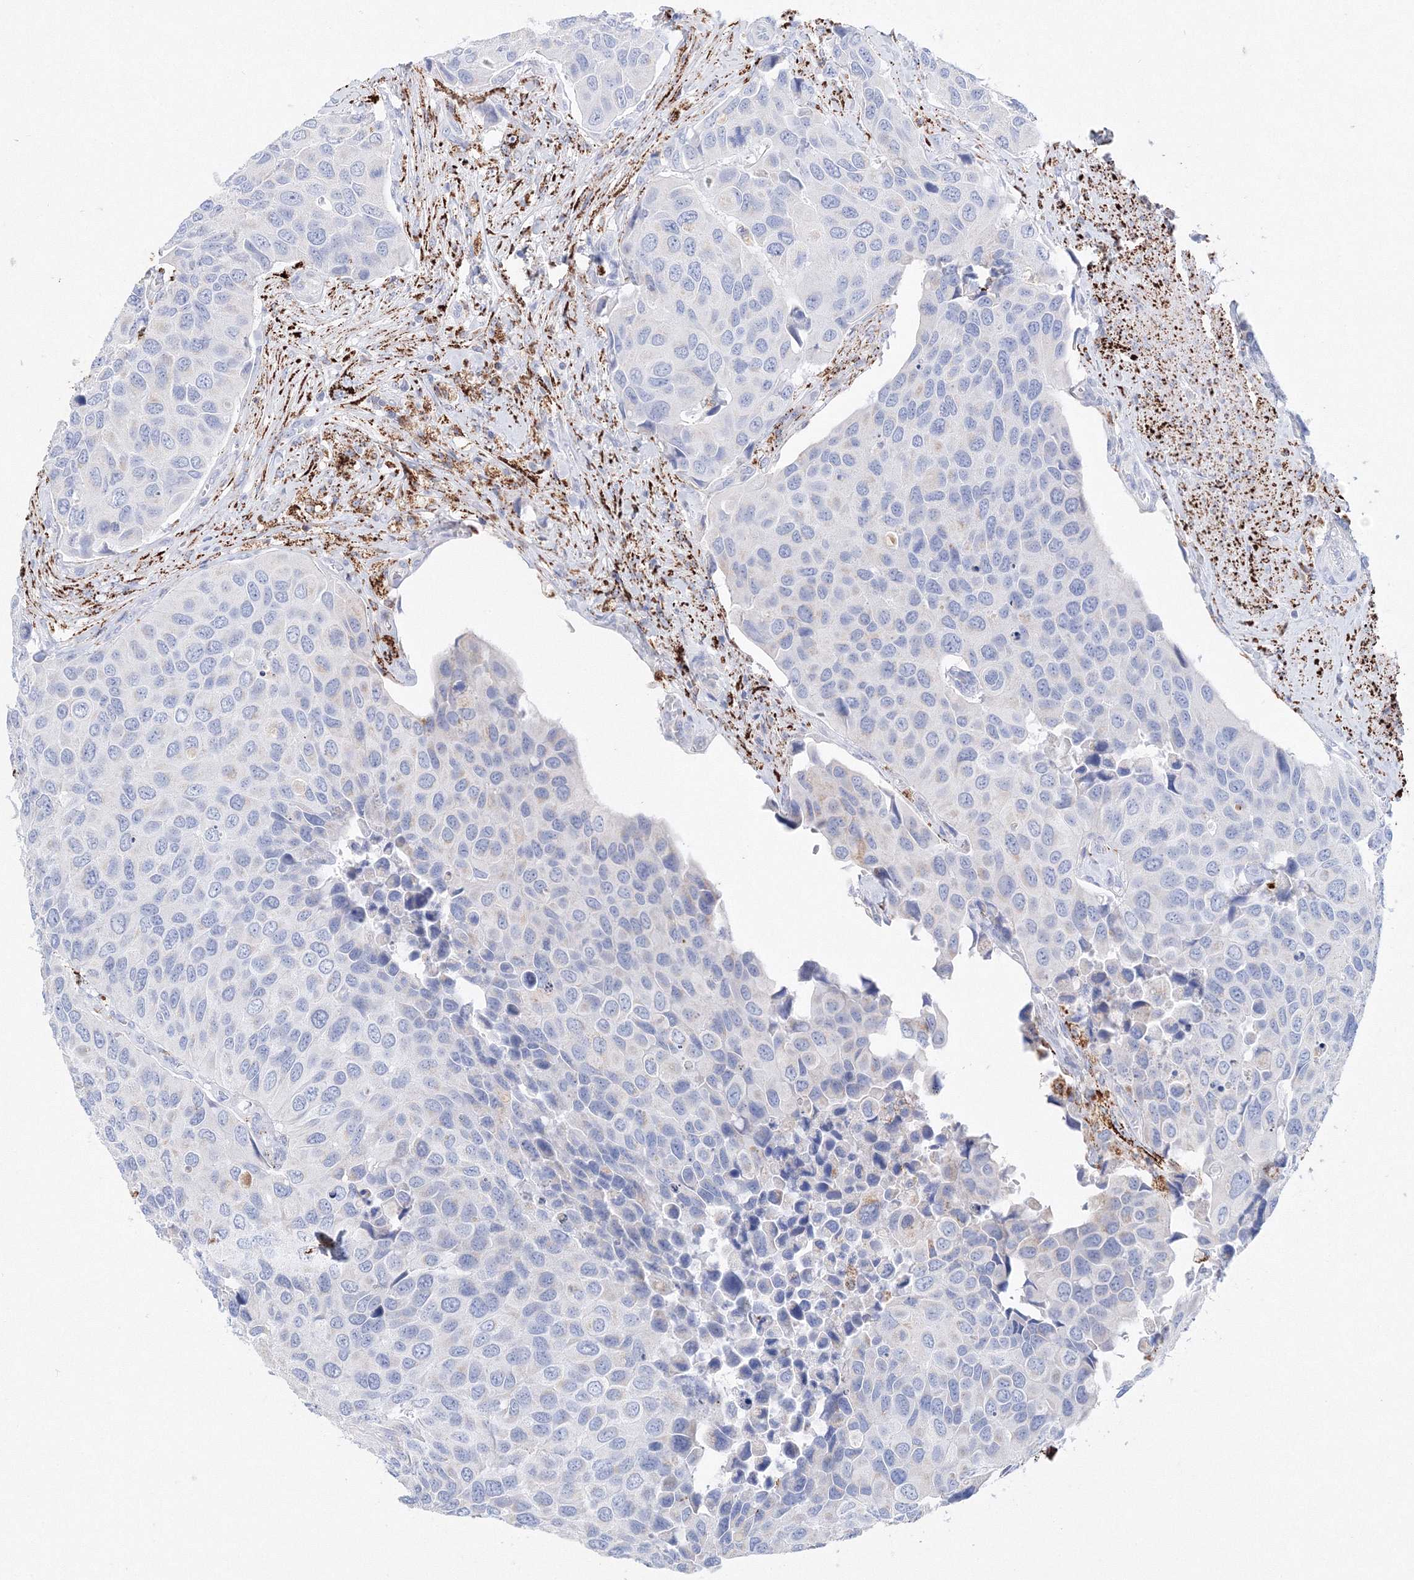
{"staining": {"intensity": "negative", "quantity": "none", "location": "none"}, "tissue": "urothelial cancer", "cell_type": "Tumor cells", "image_type": "cancer", "snomed": [{"axis": "morphology", "description": "Urothelial carcinoma, High grade"}, {"axis": "topography", "description": "Urinary bladder"}], "caption": "A histopathology image of human high-grade urothelial carcinoma is negative for staining in tumor cells. The staining was performed using DAB (3,3'-diaminobenzidine) to visualize the protein expression in brown, while the nuclei were stained in blue with hematoxylin (Magnification: 20x).", "gene": "MERTK", "patient": {"sex": "male", "age": 74}}